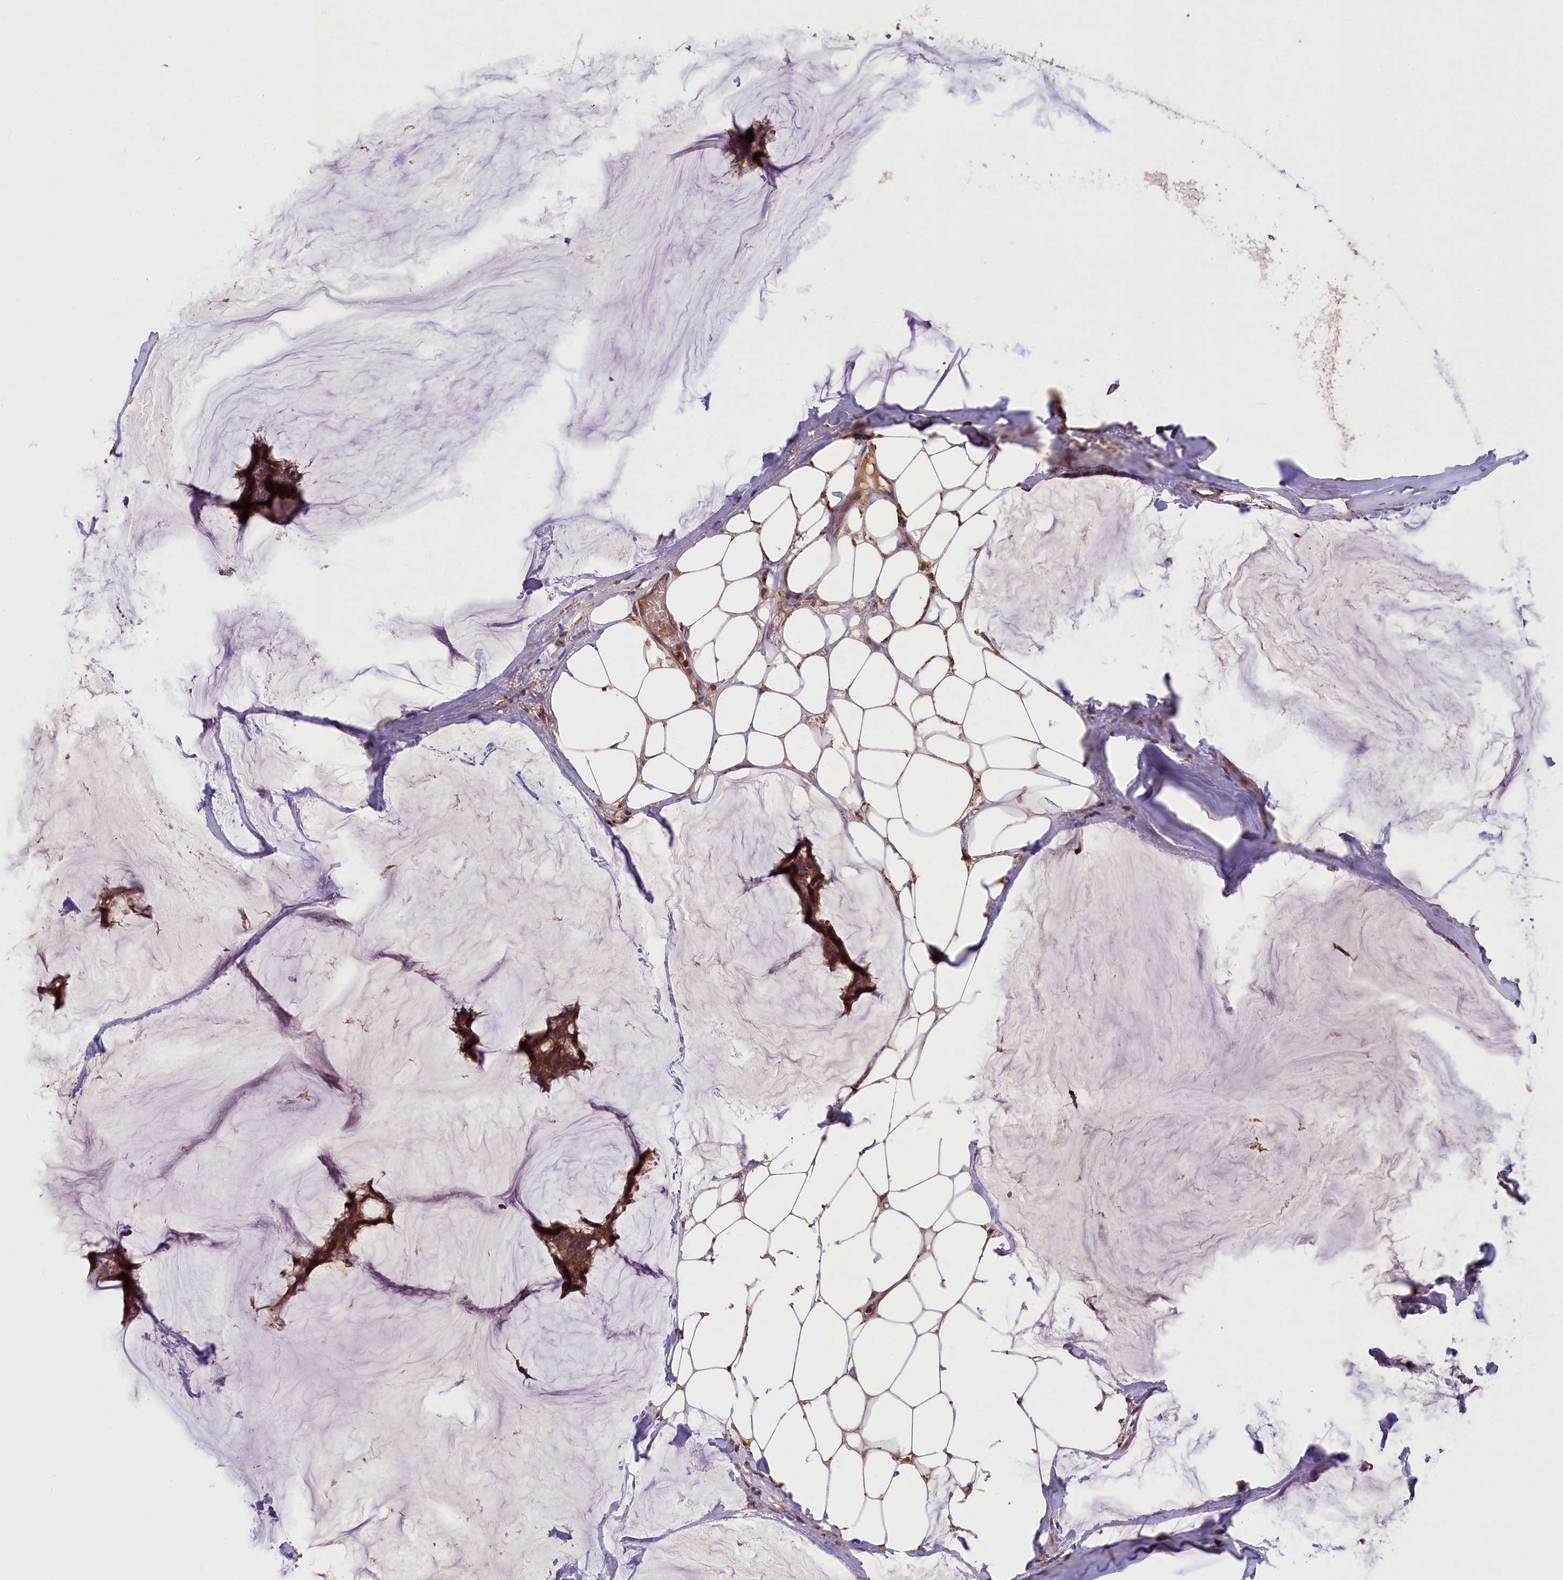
{"staining": {"intensity": "moderate", "quantity": ">75%", "location": "cytoplasmic/membranous"}, "tissue": "breast cancer", "cell_type": "Tumor cells", "image_type": "cancer", "snomed": [{"axis": "morphology", "description": "Duct carcinoma"}, {"axis": "topography", "description": "Breast"}], "caption": "Approximately >75% of tumor cells in human breast cancer (intraductal carcinoma) demonstrate moderate cytoplasmic/membranous protein expression as visualized by brown immunohistochemical staining.", "gene": "ERMARD", "patient": {"sex": "female", "age": 93}}